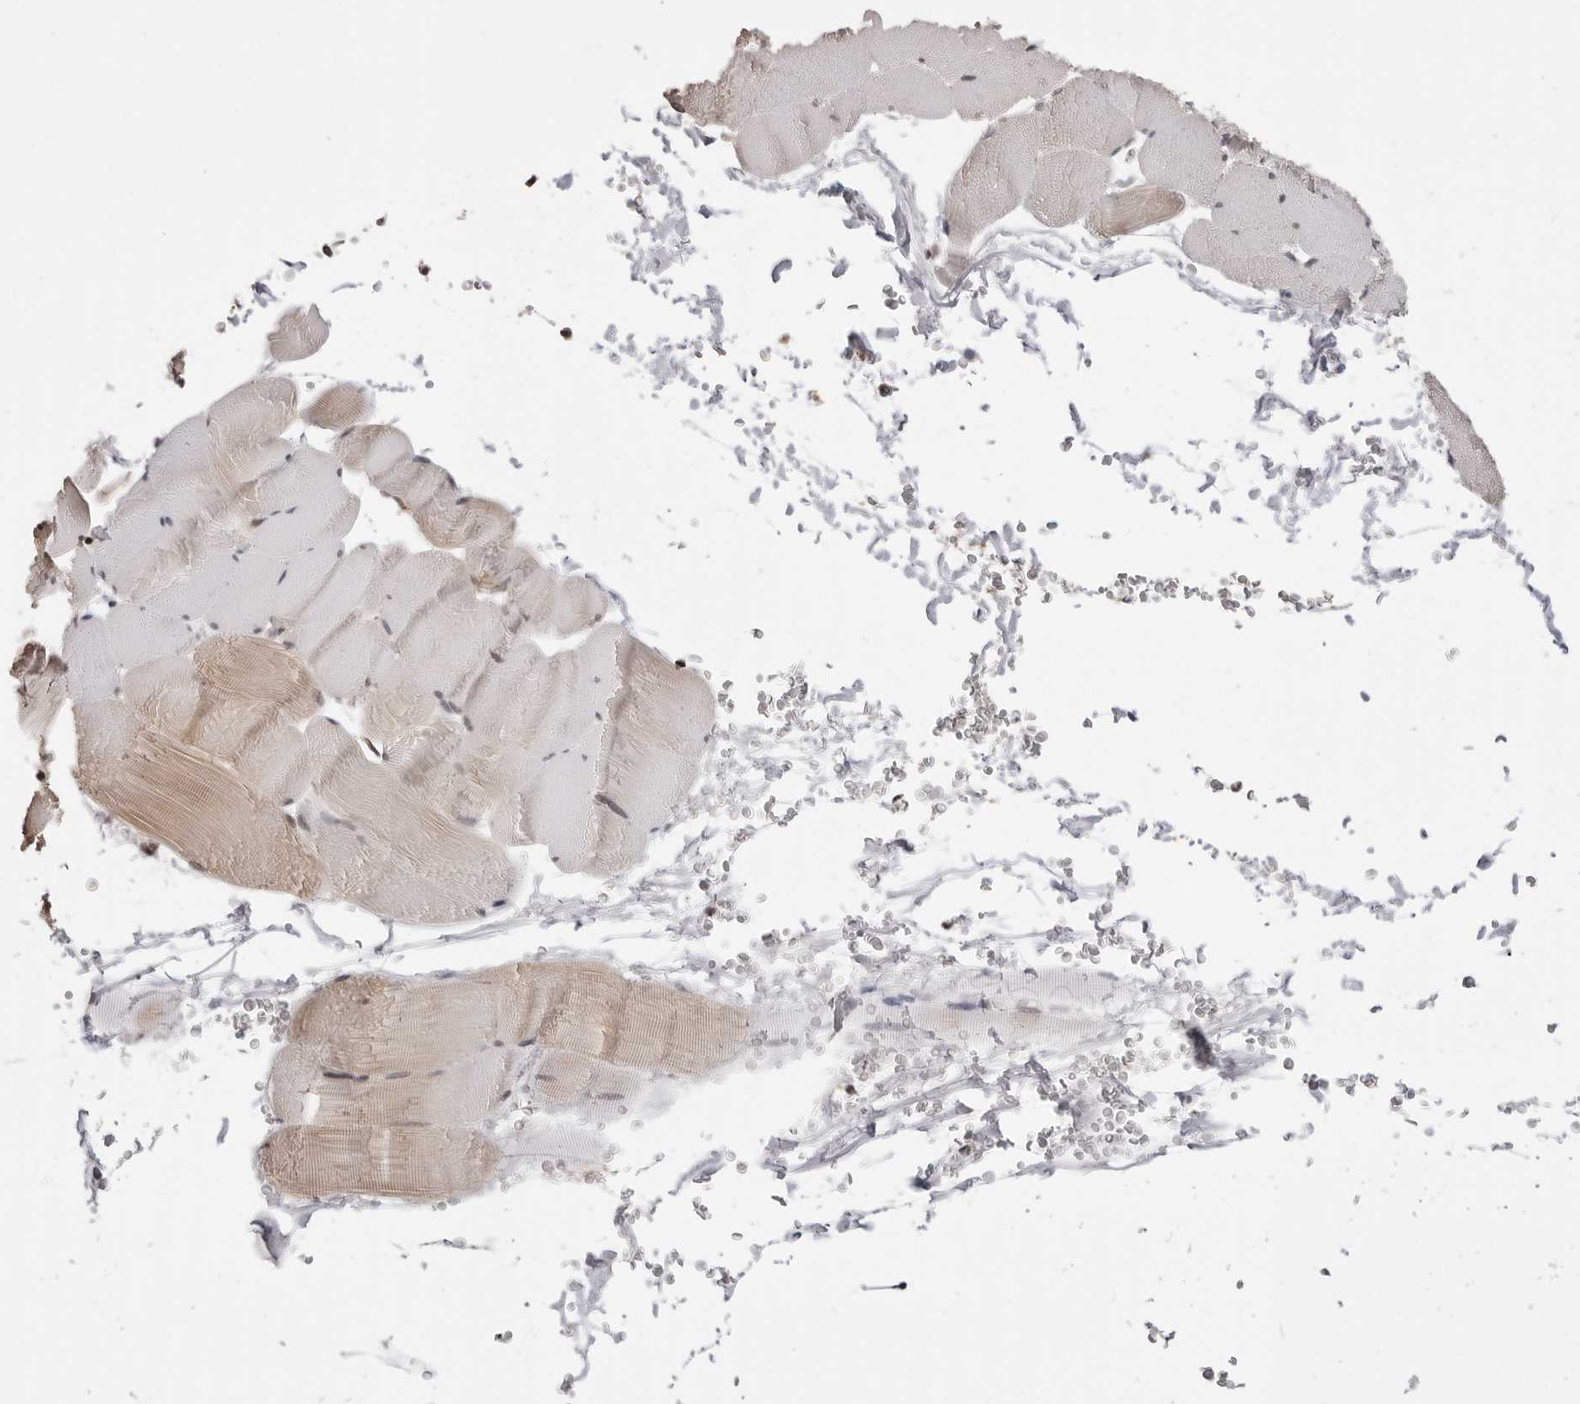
{"staining": {"intensity": "weak", "quantity": "25%-75%", "location": "cytoplasmic/membranous,nuclear"}, "tissue": "skeletal muscle", "cell_type": "Myocytes", "image_type": "normal", "snomed": [{"axis": "morphology", "description": "Normal tissue, NOS"}, {"axis": "topography", "description": "Skeletal muscle"}], "caption": "Immunohistochemical staining of unremarkable human skeletal muscle displays 25%-75% levels of weak cytoplasmic/membranous,nuclear protein staining in about 25%-75% of myocytes.", "gene": "SDE2", "patient": {"sex": "male", "age": 62}}